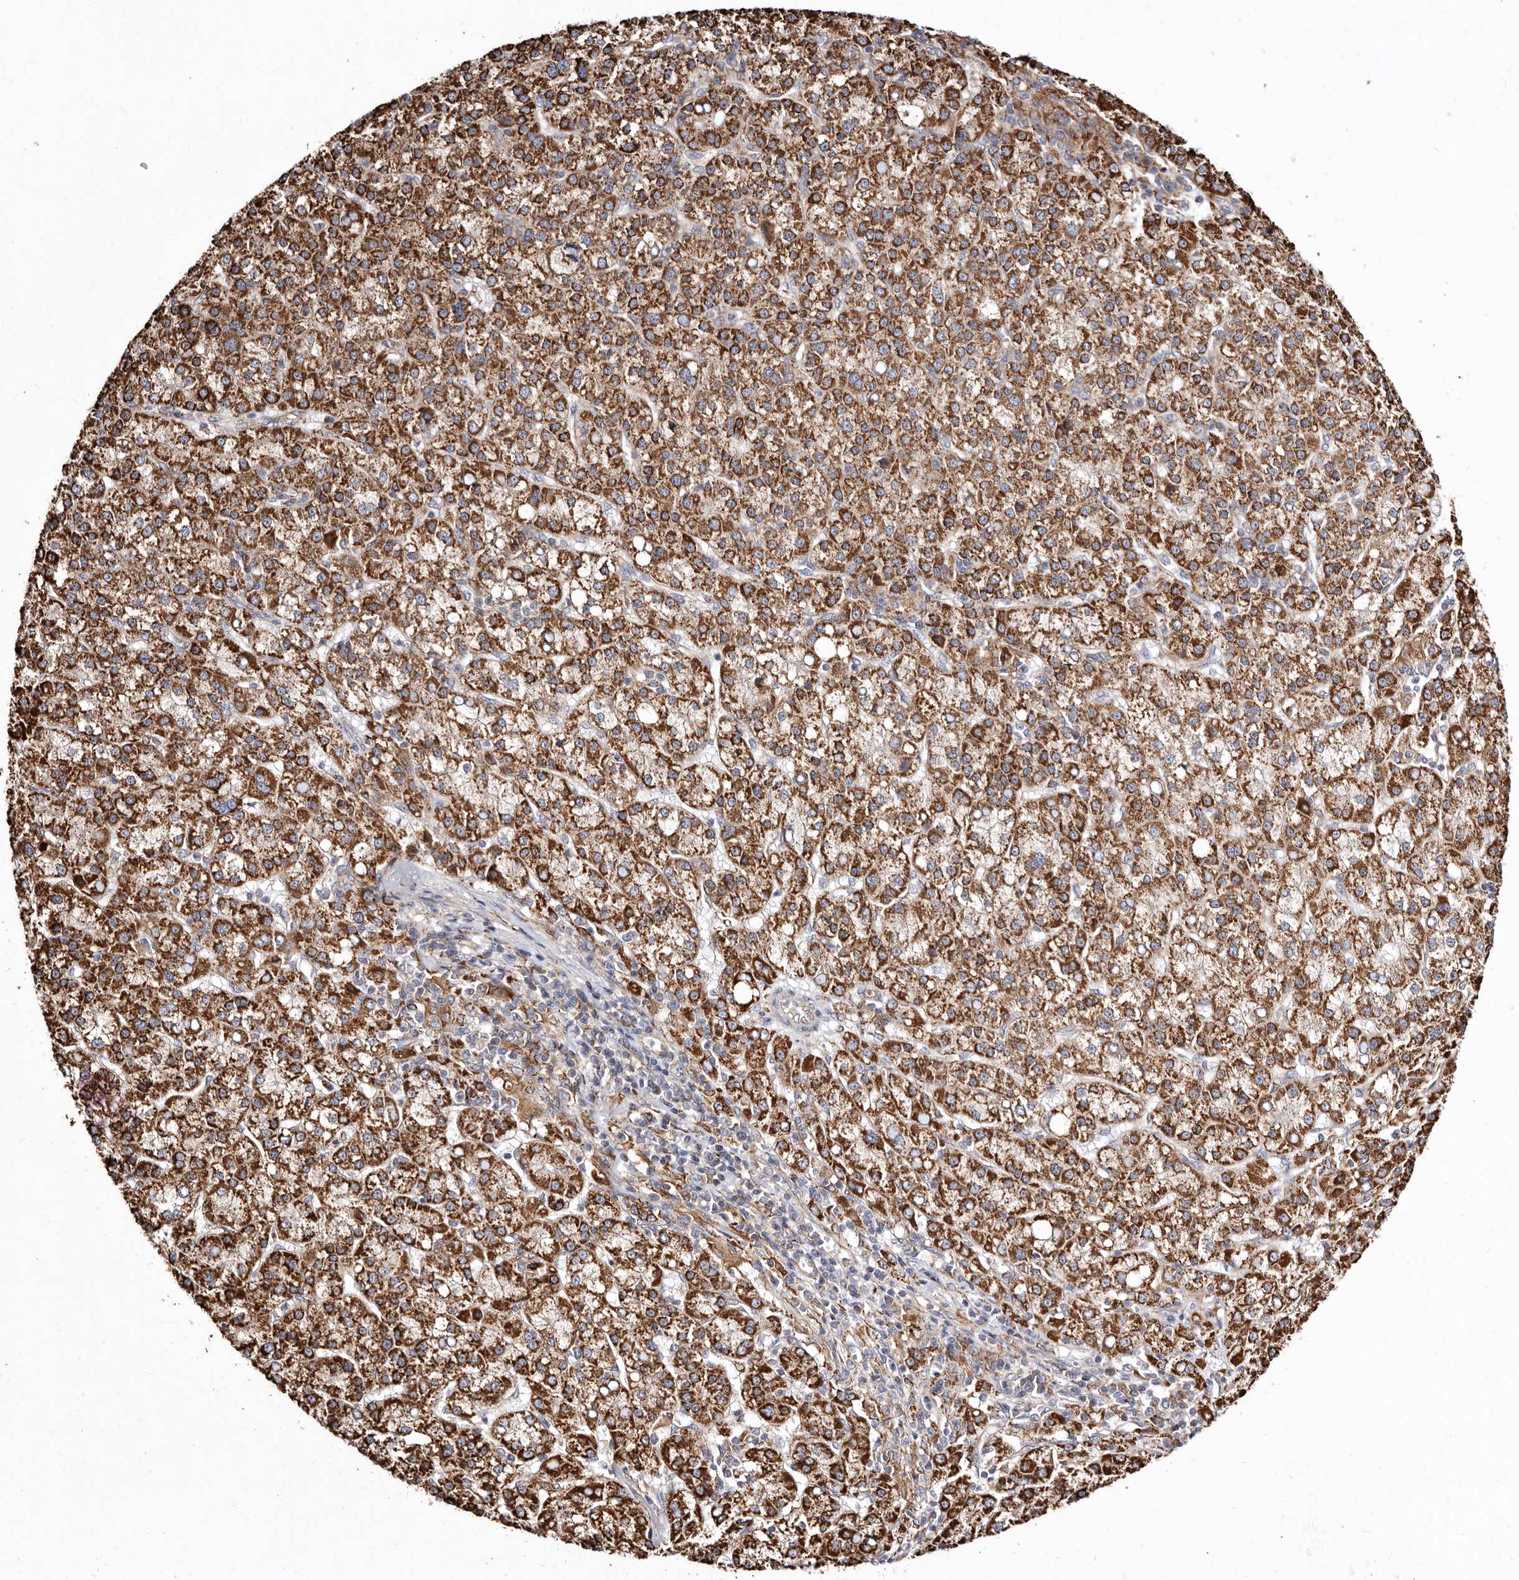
{"staining": {"intensity": "strong", "quantity": ">75%", "location": "cytoplasmic/membranous"}, "tissue": "liver cancer", "cell_type": "Tumor cells", "image_type": "cancer", "snomed": [{"axis": "morphology", "description": "Carcinoma, Hepatocellular, NOS"}, {"axis": "topography", "description": "Liver"}], "caption": "Human liver cancer (hepatocellular carcinoma) stained with a protein marker demonstrates strong staining in tumor cells.", "gene": "LUZP1", "patient": {"sex": "female", "age": 58}}